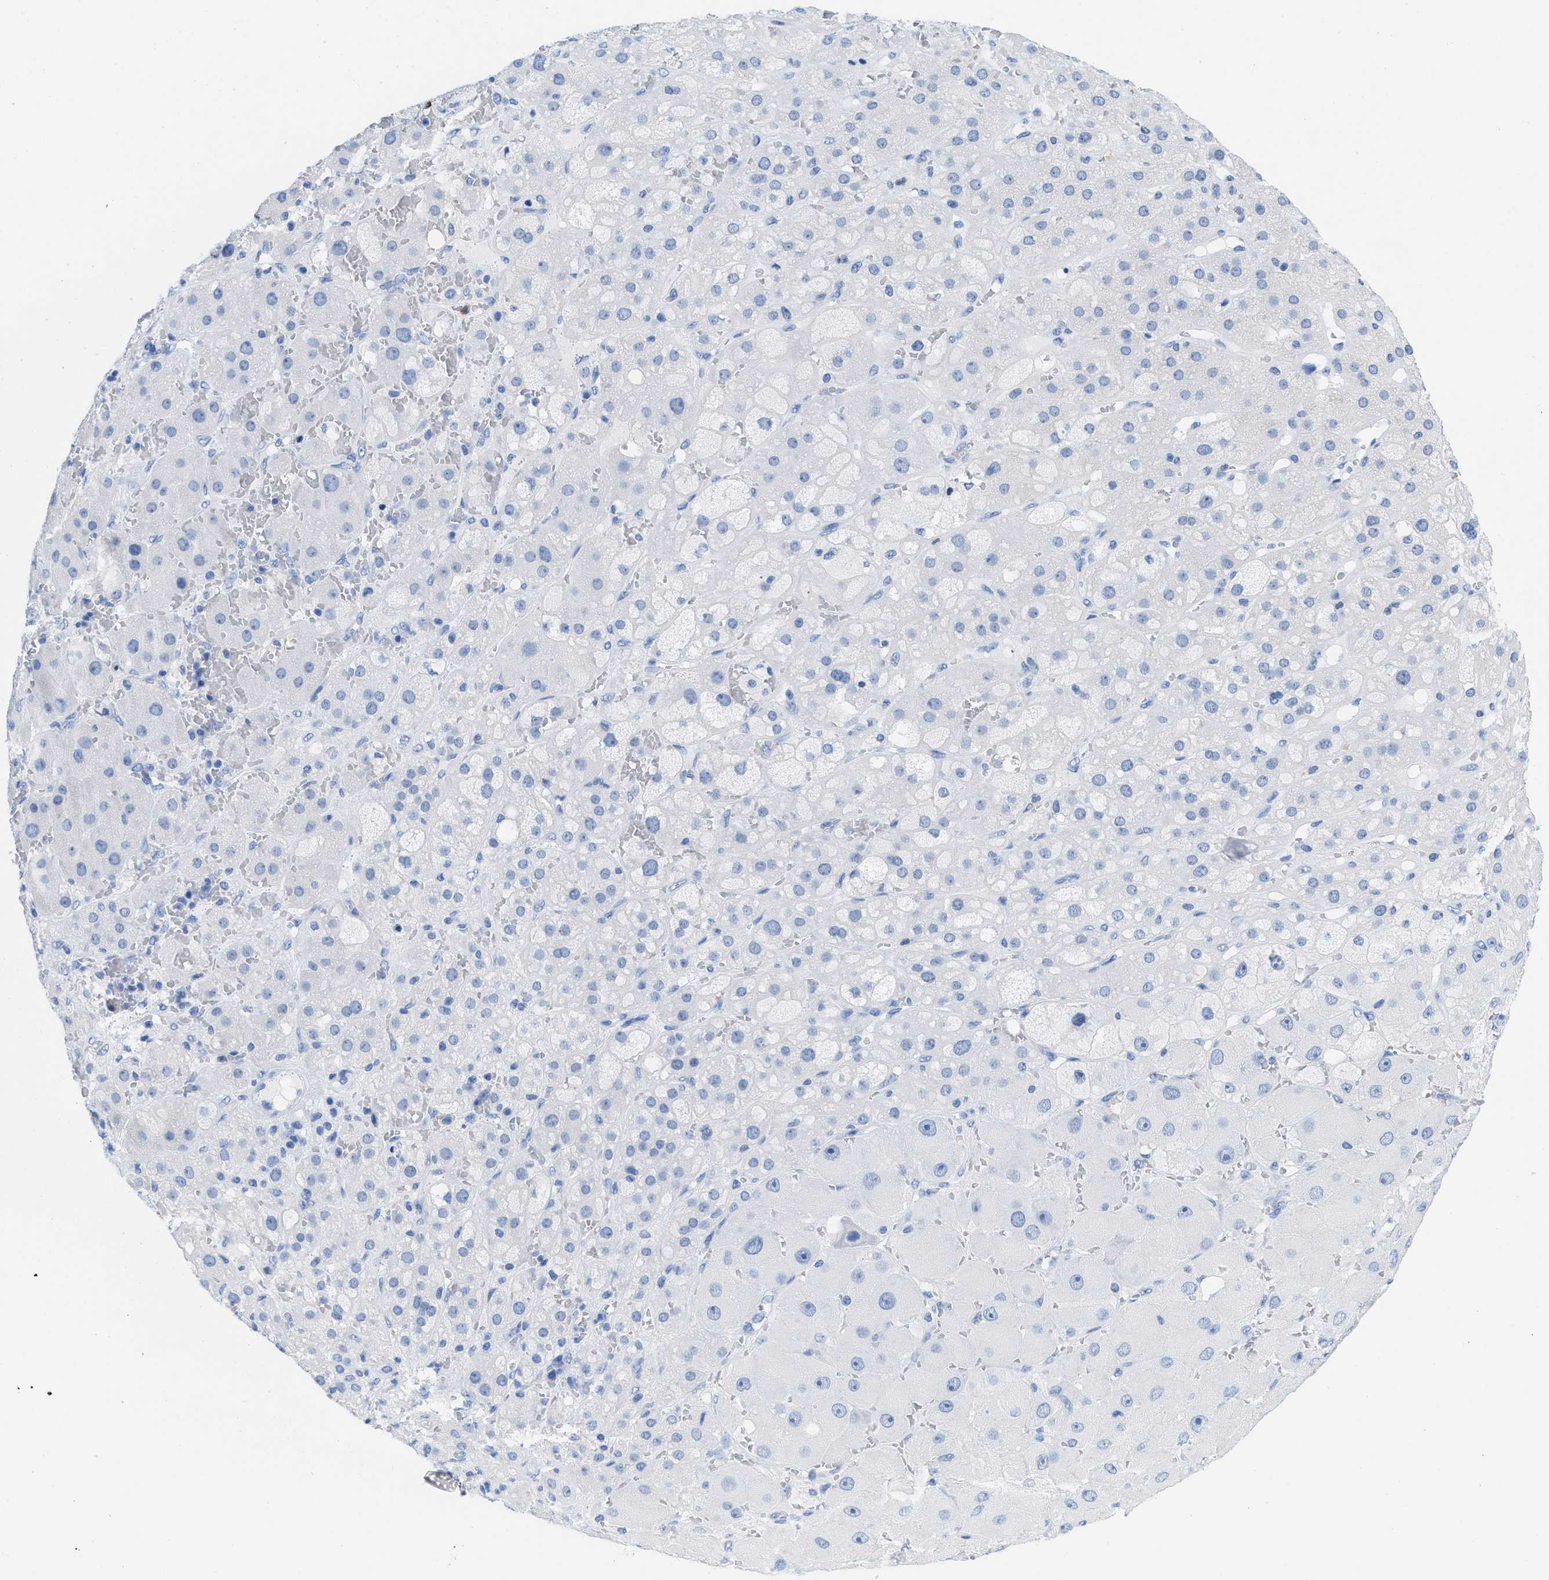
{"staining": {"intensity": "negative", "quantity": "none", "location": "none"}, "tissue": "adrenal gland", "cell_type": "Glandular cells", "image_type": "normal", "snomed": [{"axis": "morphology", "description": "Normal tissue, NOS"}, {"axis": "topography", "description": "Adrenal gland"}], "caption": "IHC of benign adrenal gland reveals no staining in glandular cells.", "gene": "CR1", "patient": {"sex": "female", "age": 47}}